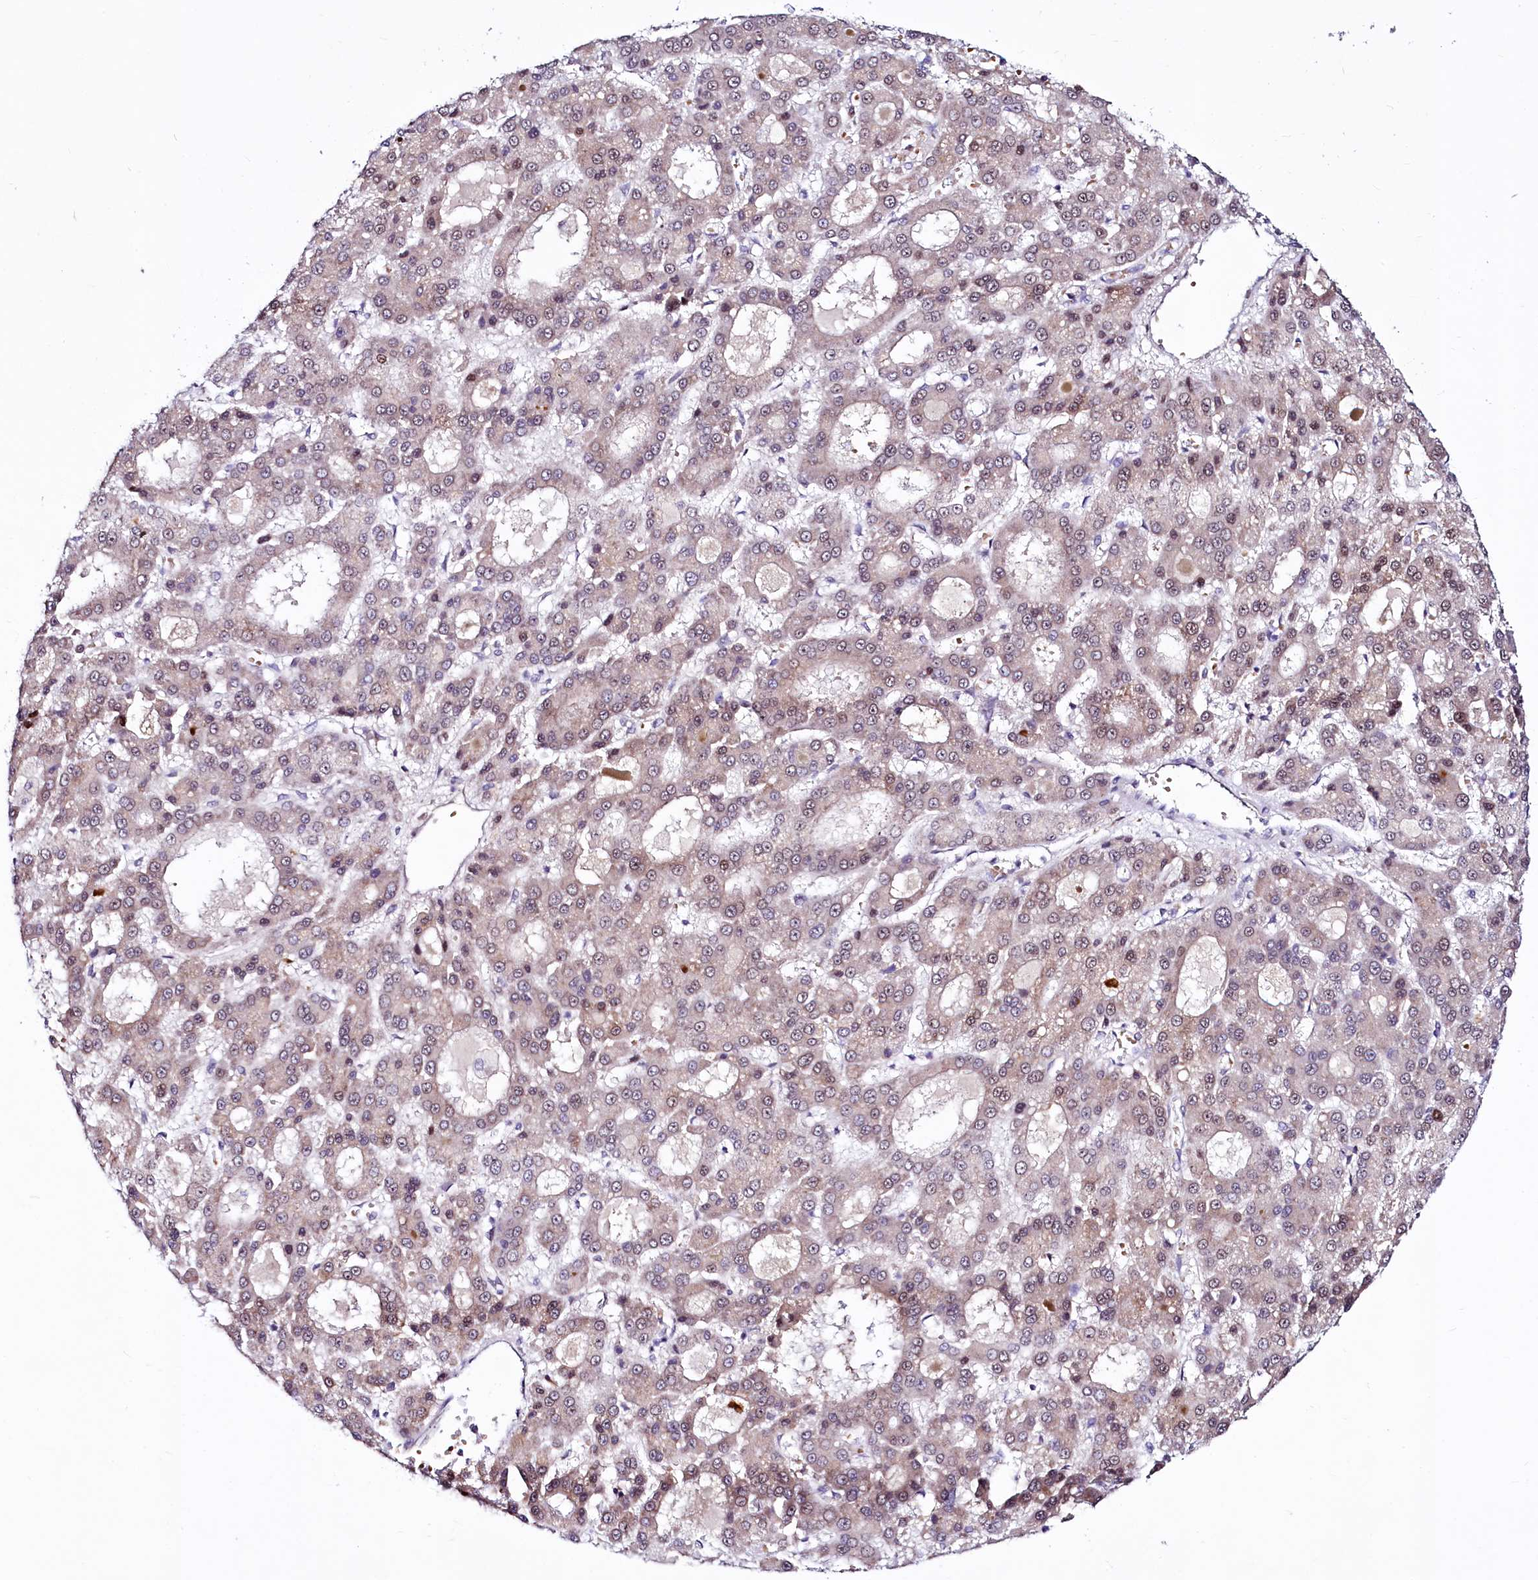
{"staining": {"intensity": "moderate", "quantity": "25%-75%", "location": "cytoplasmic/membranous,nuclear"}, "tissue": "liver cancer", "cell_type": "Tumor cells", "image_type": "cancer", "snomed": [{"axis": "morphology", "description": "Carcinoma, Hepatocellular, NOS"}, {"axis": "topography", "description": "Liver"}], "caption": "Approximately 25%-75% of tumor cells in hepatocellular carcinoma (liver) display moderate cytoplasmic/membranous and nuclear protein expression as visualized by brown immunohistochemical staining.", "gene": "LEUTX", "patient": {"sex": "male", "age": 70}}